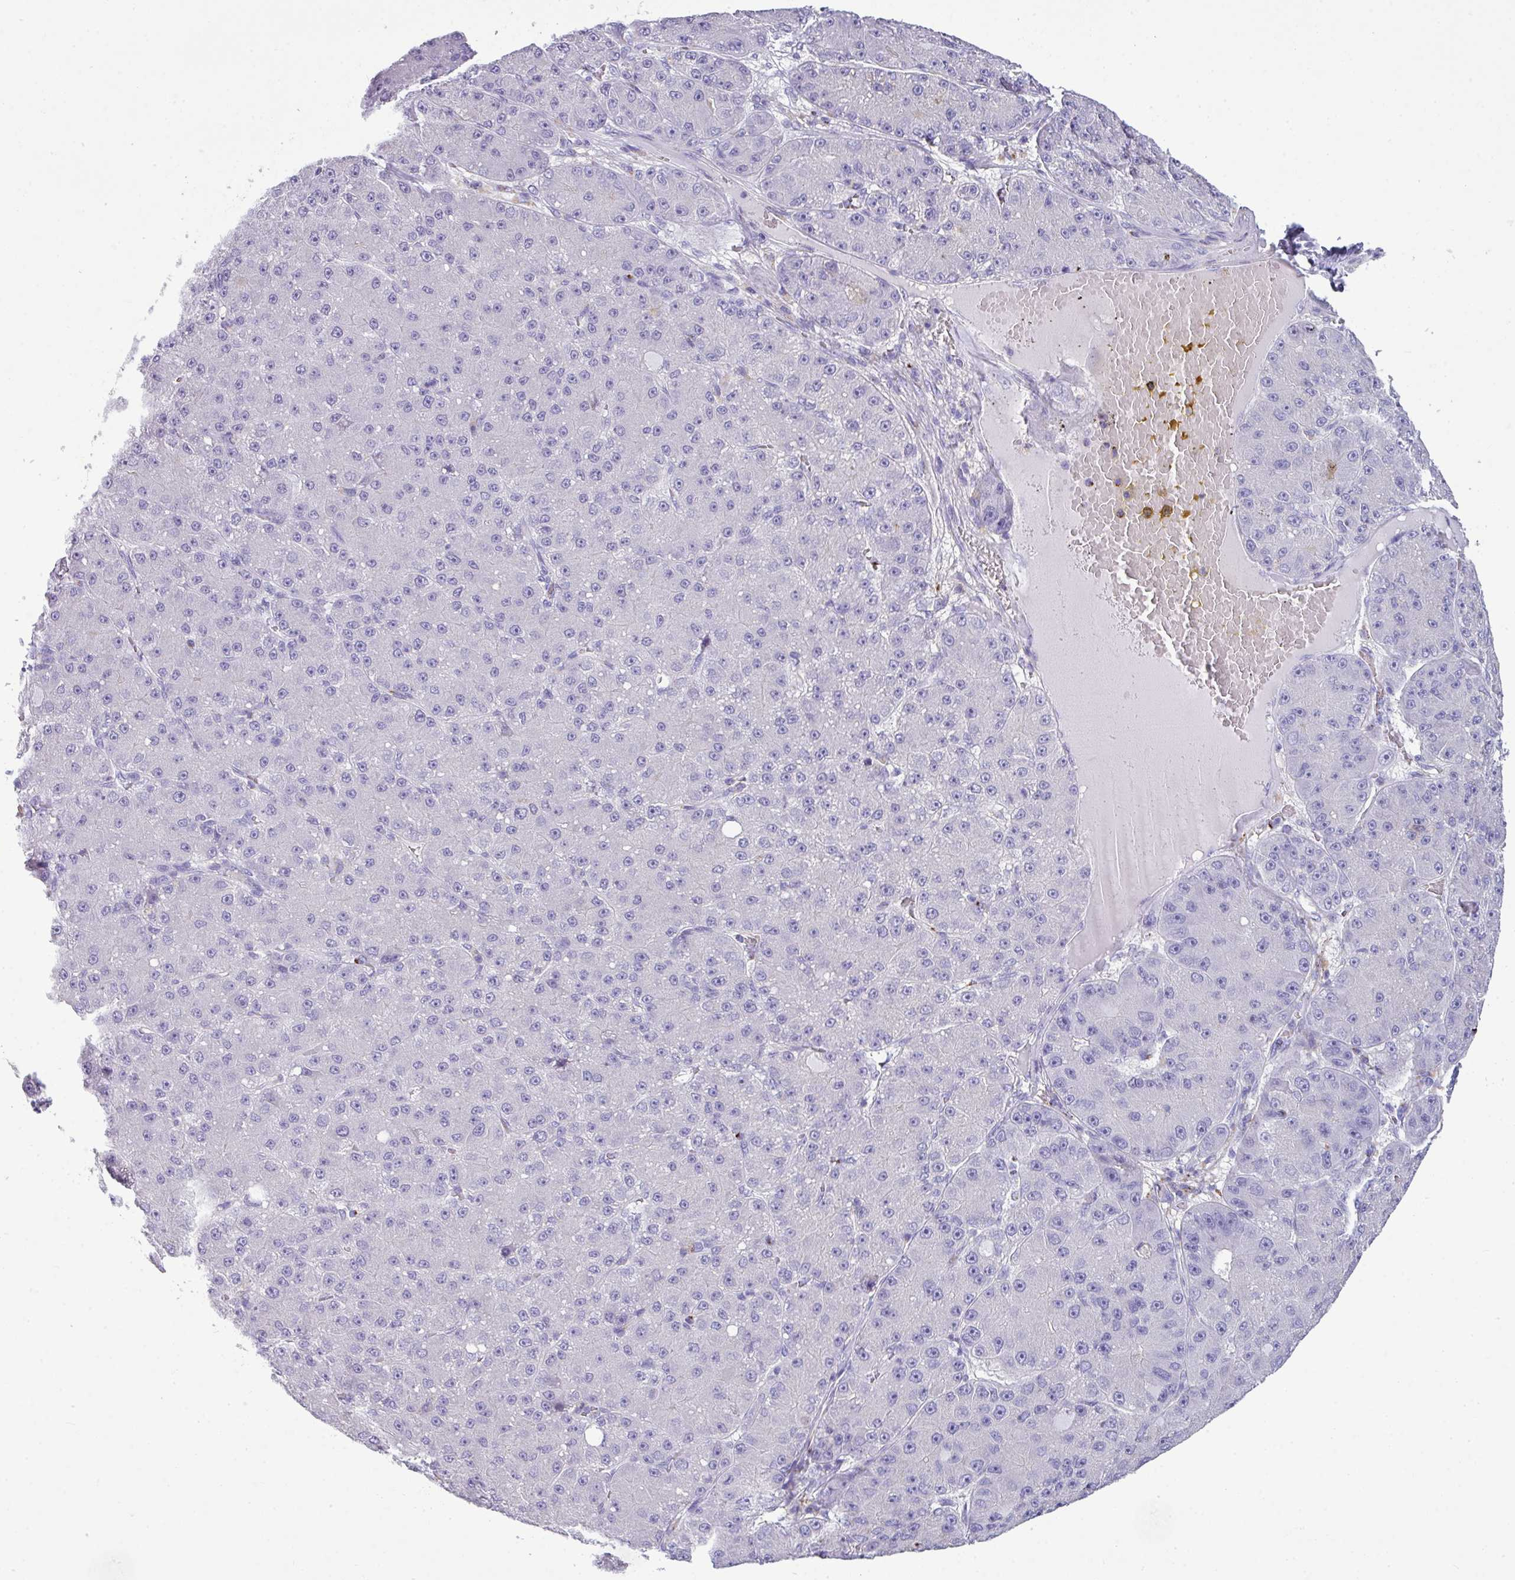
{"staining": {"intensity": "negative", "quantity": "none", "location": "none"}, "tissue": "liver cancer", "cell_type": "Tumor cells", "image_type": "cancer", "snomed": [{"axis": "morphology", "description": "Carcinoma, Hepatocellular, NOS"}, {"axis": "topography", "description": "Liver"}], "caption": "This is an IHC image of human liver cancer (hepatocellular carcinoma). There is no staining in tumor cells.", "gene": "ZNF568", "patient": {"sex": "male", "age": 67}}